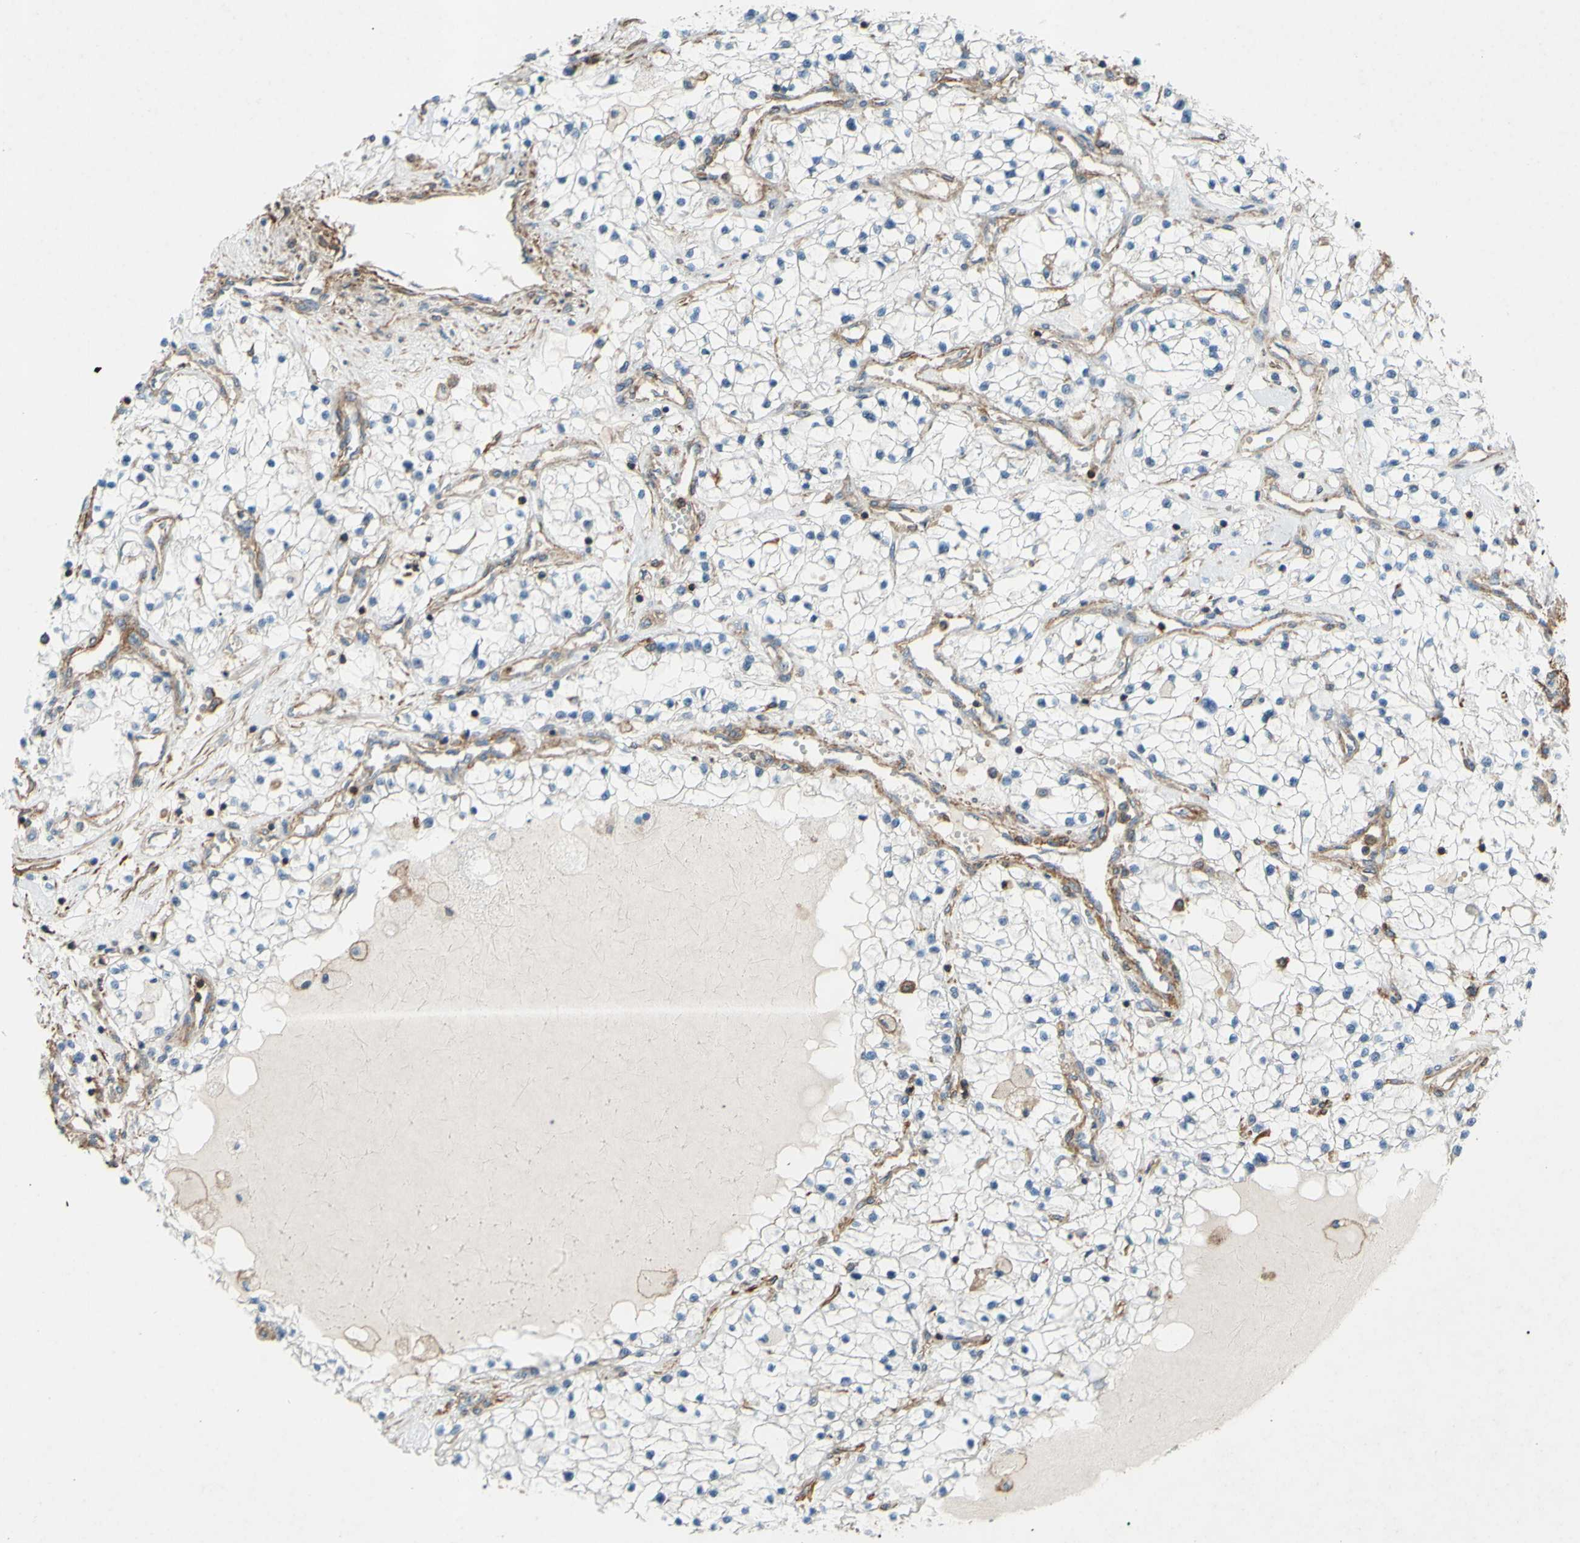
{"staining": {"intensity": "negative", "quantity": "none", "location": "none"}, "tissue": "renal cancer", "cell_type": "Tumor cells", "image_type": "cancer", "snomed": [{"axis": "morphology", "description": "Adenocarcinoma, NOS"}, {"axis": "topography", "description": "Kidney"}], "caption": "High power microscopy image of an IHC histopathology image of renal cancer (adenocarcinoma), revealing no significant expression in tumor cells. The staining was performed using DAB (3,3'-diaminobenzidine) to visualize the protein expression in brown, while the nuclei were stained in blue with hematoxylin (Magnification: 20x).", "gene": "ADD3", "patient": {"sex": "male", "age": 68}}